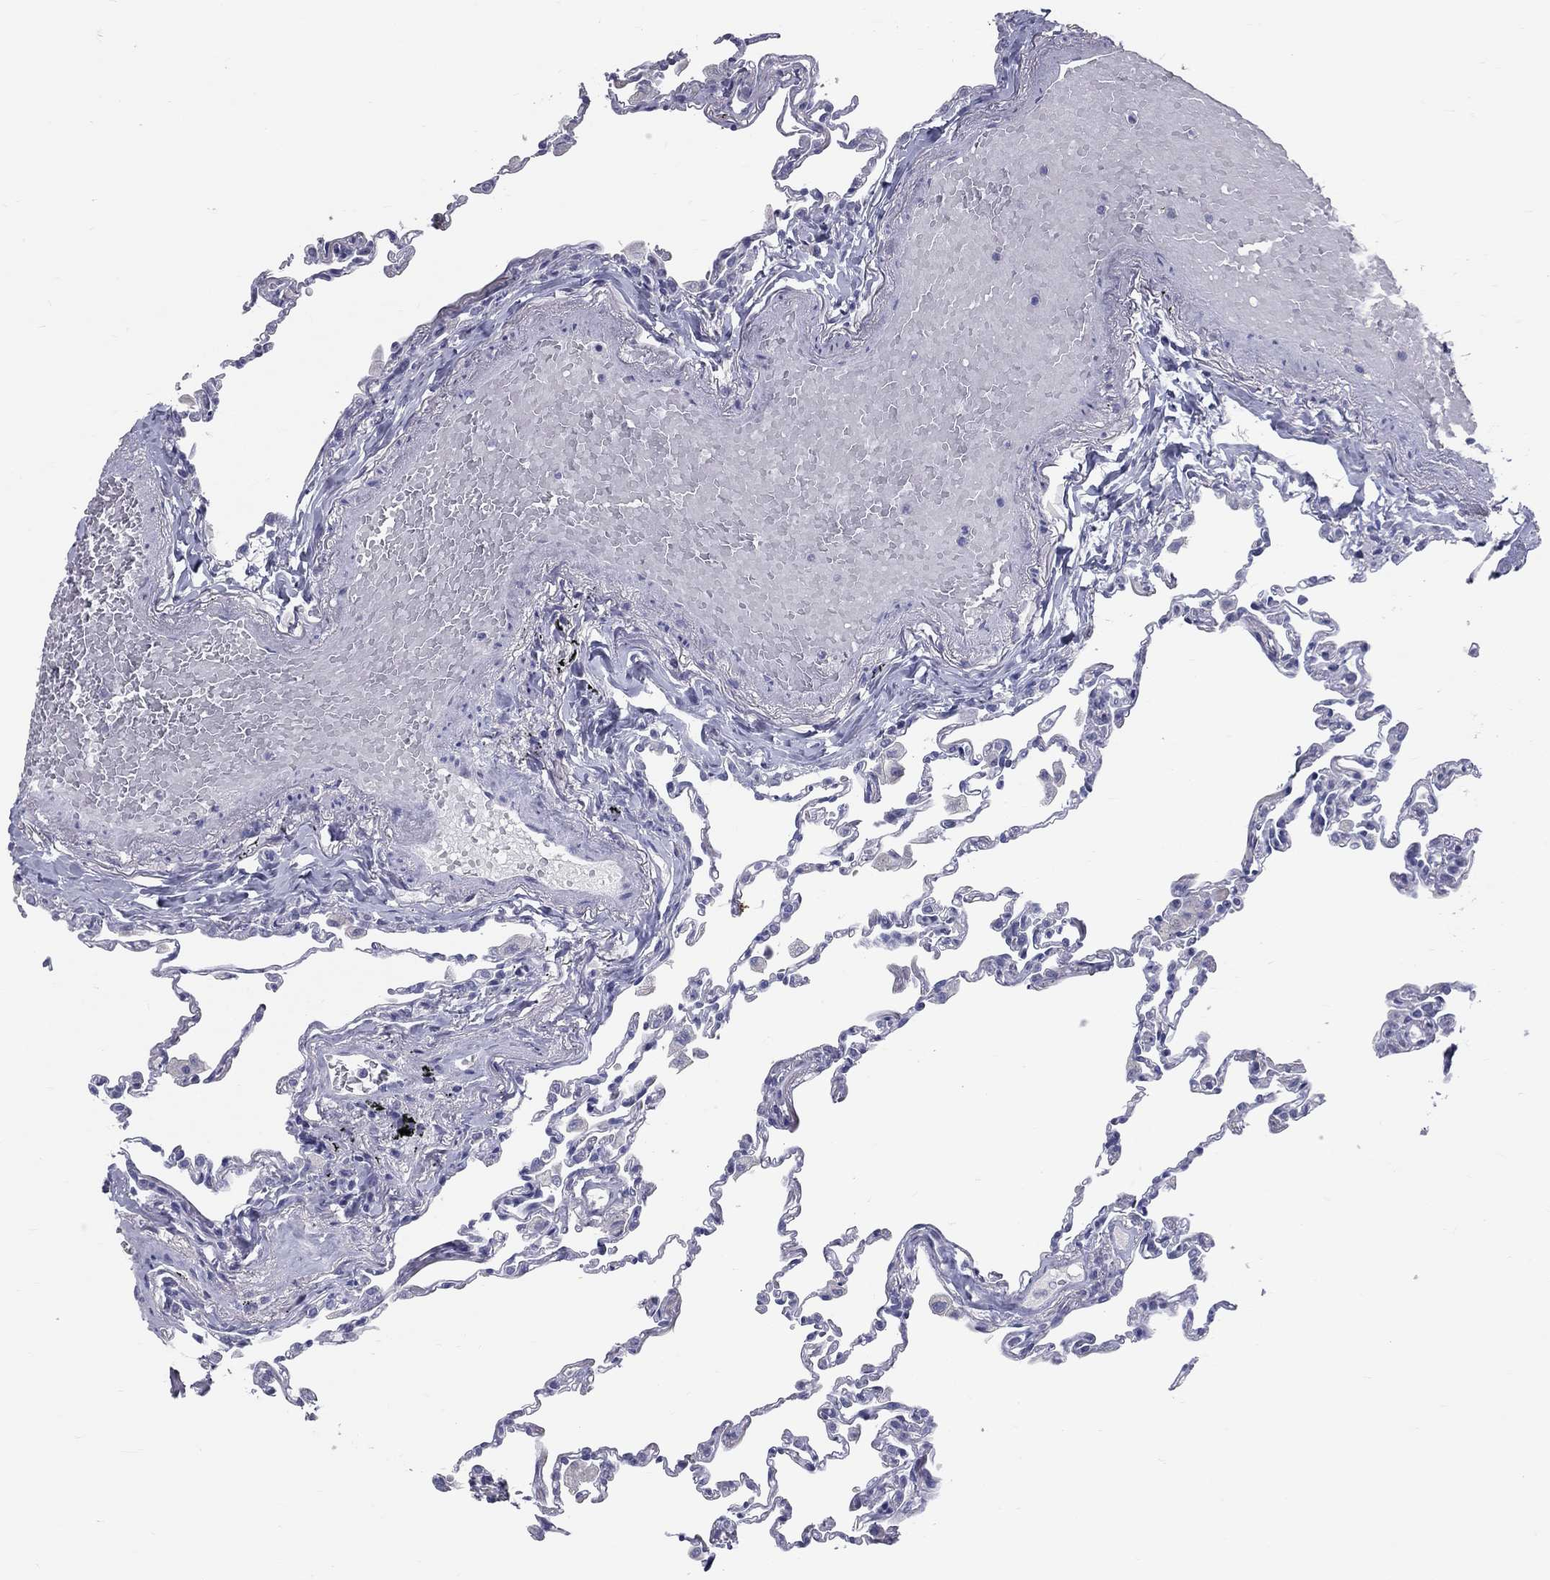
{"staining": {"intensity": "negative", "quantity": "none", "location": "none"}, "tissue": "lung", "cell_type": "Alveolar cells", "image_type": "normal", "snomed": [{"axis": "morphology", "description": "Normal tissue, NOS"}, {"axis": "topography", "description": "Lung"}], "caption": "Normal lung was stained to show a protein in brown. There is no significant positivity in alveolar cells.", "gene": "TFPI2", "patient": {"sex": "female", "age": 57}}